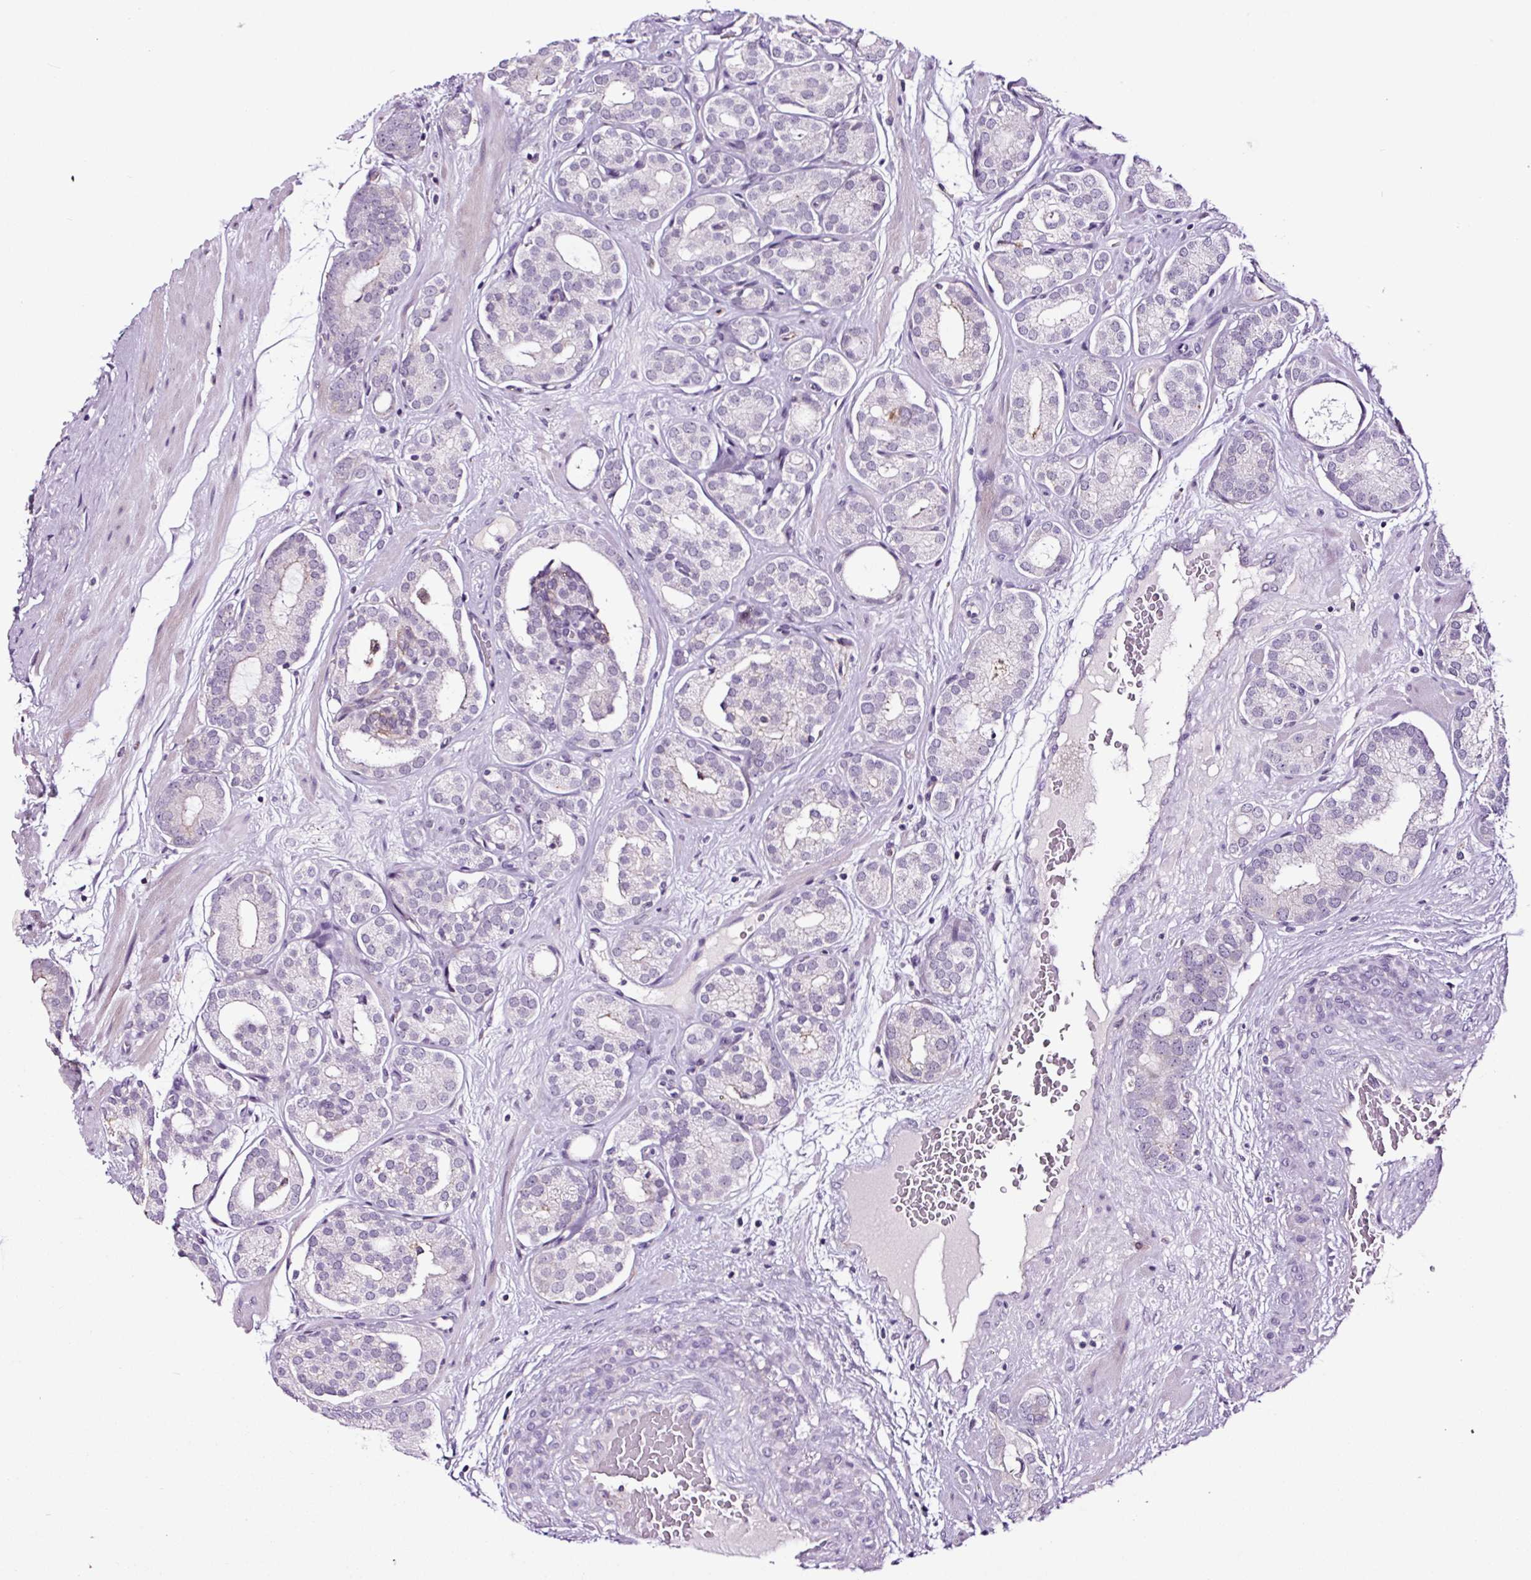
{"staining": {"intensity": "negative", "quantity": "none", "location": "none"}, "tissue": "prostate cancer", "cell_type": "Tumor cells", "image_type": "cancer", "snomed": [{"axis": "morphology", "description": "Adenocarcinoma, High grade"}, {"axis": "topography", "description": "Prostate"}], "caption": "Immunohistochemical staining of high-grade adenocarcinoma (prostate) demonstrates no significant positivity in tumor cells. (DAB immunohistochemistry with hematoxylin counter stain).", "gene": "TAFA3", "patient": {"sex": "male", "age": 66}}